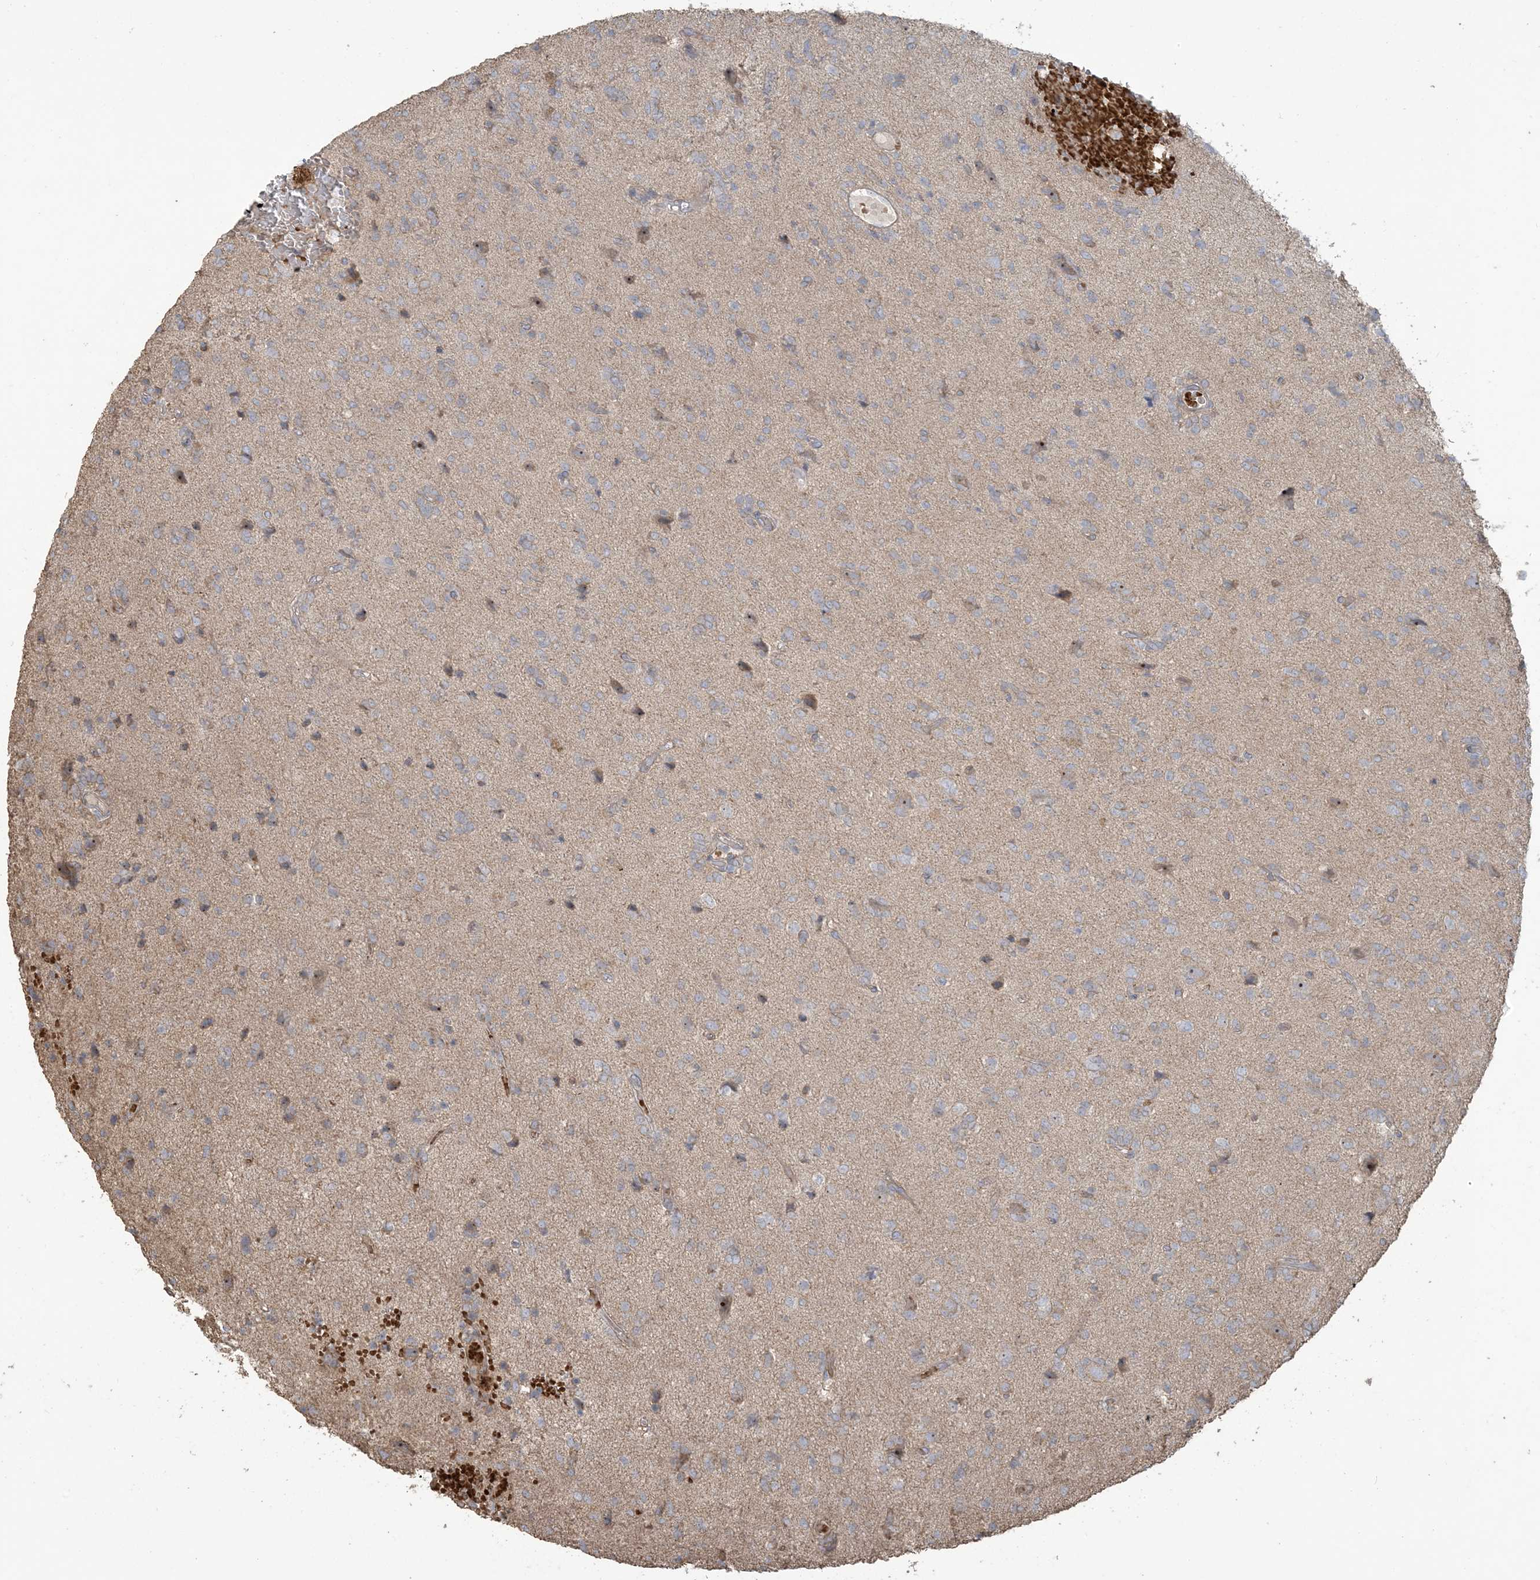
{"staining": {"intensity": "negative", "quantity": "none", "location": "none"}, "tissue": "glioma", "cell_type": "Tumor cells", "image_type": "cancer", "snomed": [{"axis": "morphology", "description": "Glioma, malignant, High grade"}, {"axis": "topography", "description": "Brain"}], "caption": "Immunohistochemistry of human malignant glioma (high-grade) exhibits no expression in tumor cells.", "gene": "KLHL18", "patient": {"sex": "female", "age": 59}}